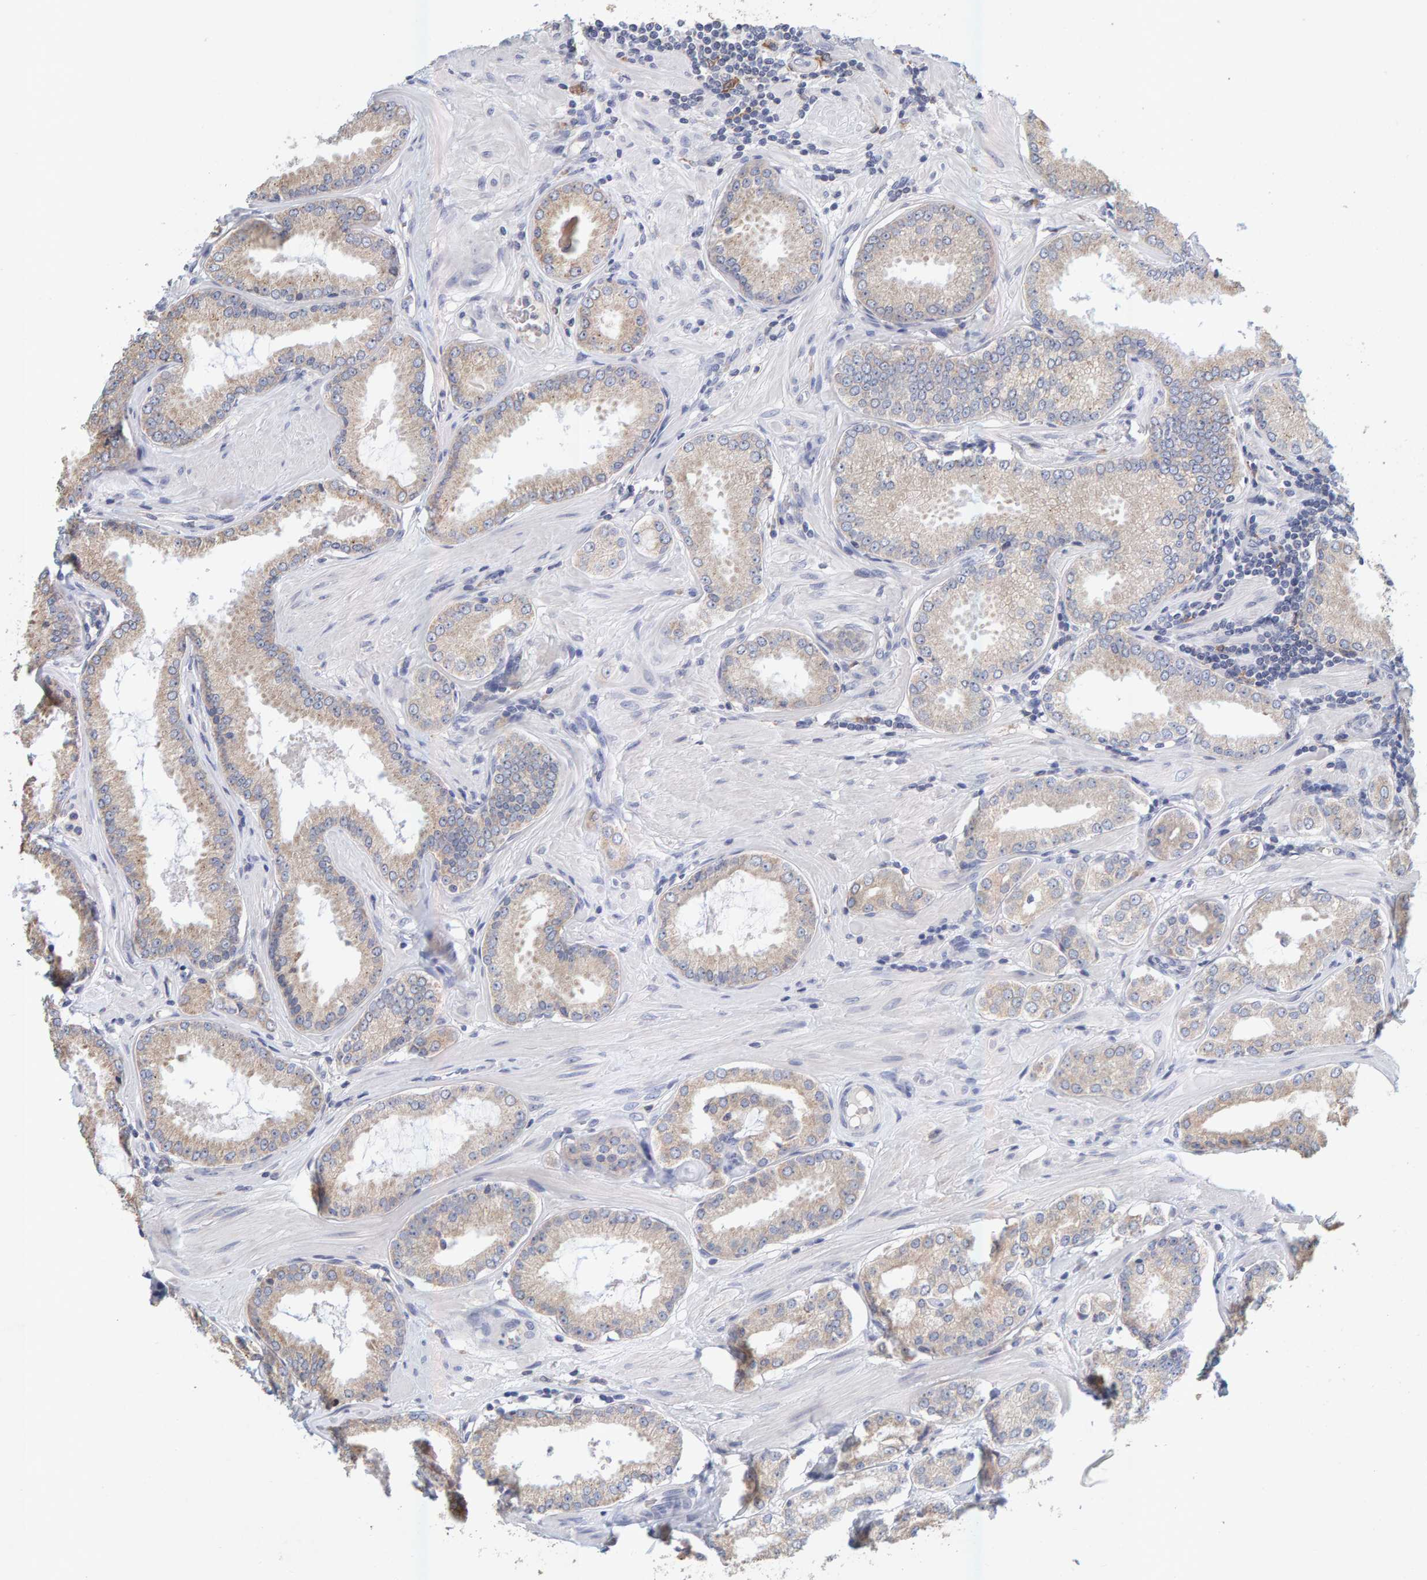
{"staining": {"intensity": "weak", "quantity": ">75%", "location": "cytoplasmic/membranous"}, "tissue": "prostate cancer", "cell_type": "Tumor cells", "image_type": "cancer", "snomed": [{"axis": "morphology", "description": "Adenocarcinoma, Low grade"}, {"axis": "topography", "description": "Prostate"}], "caption": "Prostate low-grade adenocarcinoma stained with DAB (3,3'-diaminobenzidine) immunohistochemistry (IHC) reveals low levels of weak cytoplasmic/membranous staining in about >75% of tumor cells.", "gene": "SGPL1", "patient": {"sex": "male", "age": 62}}